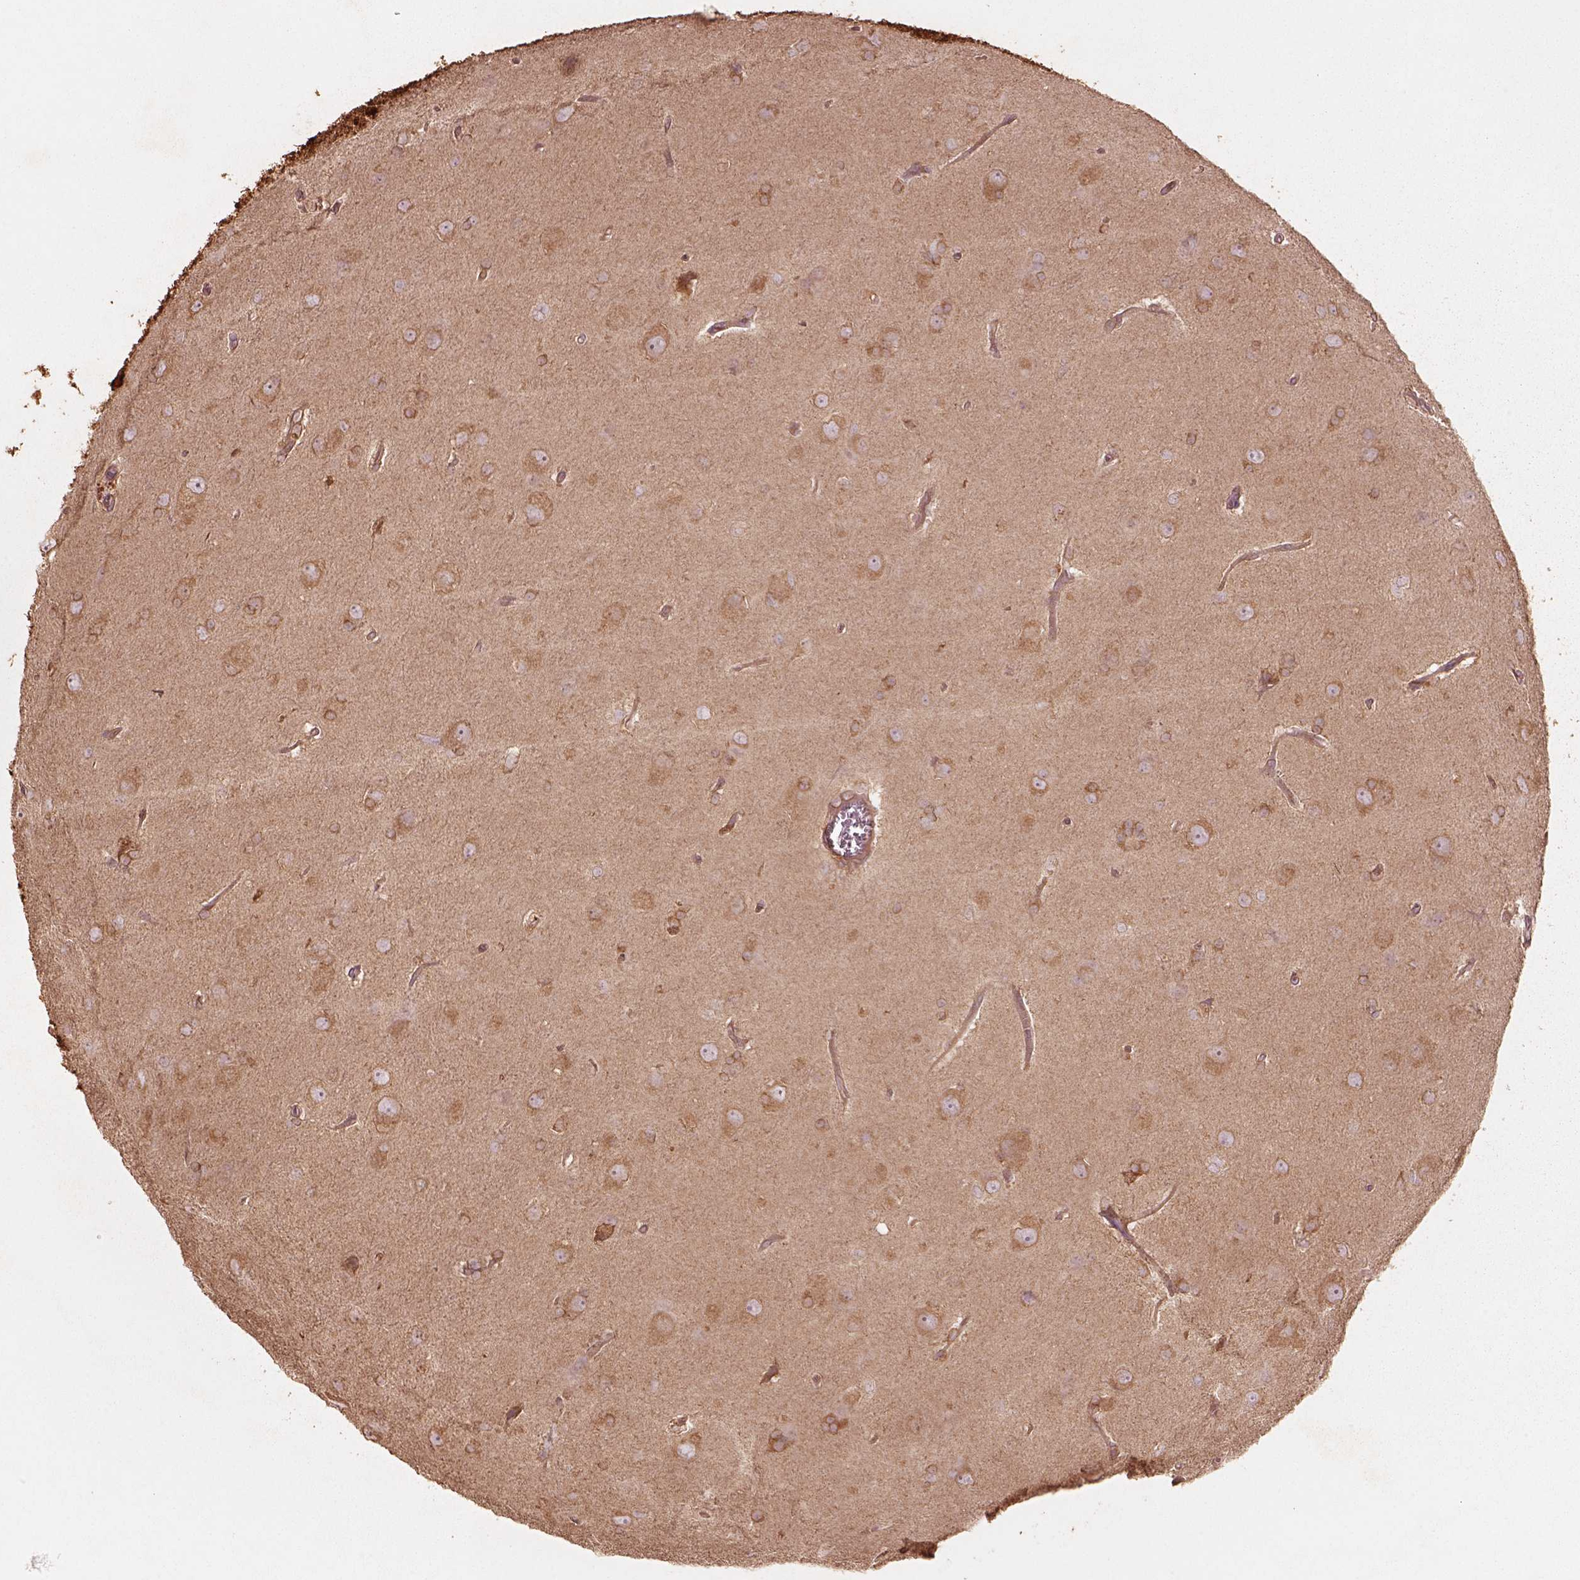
{"staining": {"intensity": "weak", "quantity": "25%-75%", "location": "cytoplasmic/membranous"}, "tissue": "glioma", "cell_type": "Tumor cells", "image_type": "cancer", "snomed": [{"axis": "morphology", "description": "Glioma, malignant, Low grade"}, {"axis": "topography", "description": "Brain"}], "caption": "Protein staining reveals weak cytoplasmic/membranous positivity in approximately 25%-75% of tumor cells in glioma.", "gene": "TRADD", "patient": {"sex": "male", "age": 58}}